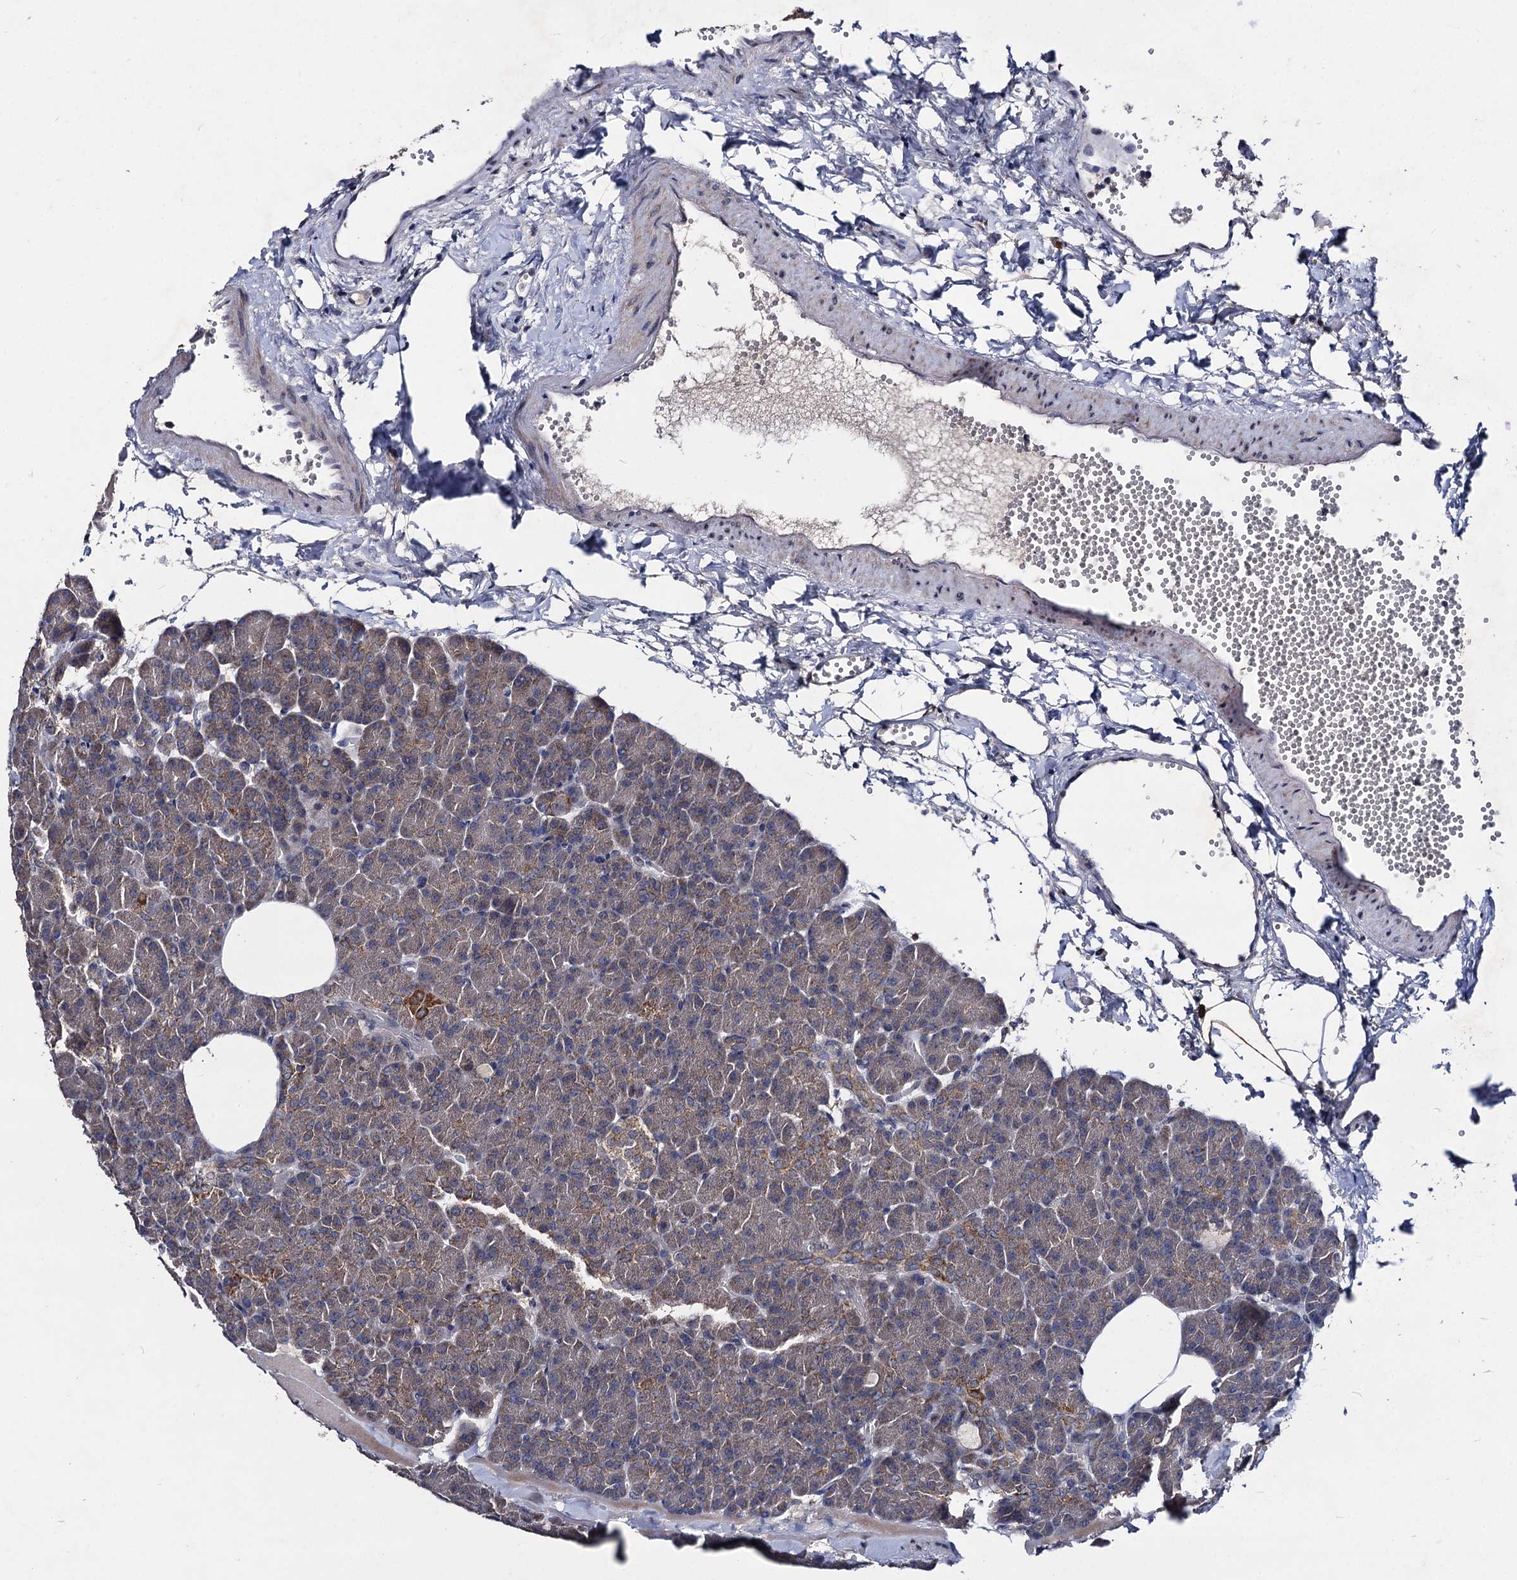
{"staining": {"intensity": "strong", "quantity": "<25%", "location": "cytoplasmic/membranous"}, "tissue": "pancreas", "cell_type": "Exocrine glandular cells", "image_type": "normal", "snomed": [{"axis": "morphology", "description": "Normal tissue, NOS"}, {"axis": "morphology", "description": "Carcinoid, malignant, NOS"}, {"axis": "topography", "description": "Pancreas"}], "caption": "Immunohistochemical staining of normal pancreas reveals strong cytoplasmic/membranous protein expression in approximately <25% of exocrine glandular cells. Nuclei are stained in blue.", "gene": "VPS37D", "patient": {"sex": "female", "age": 35}}